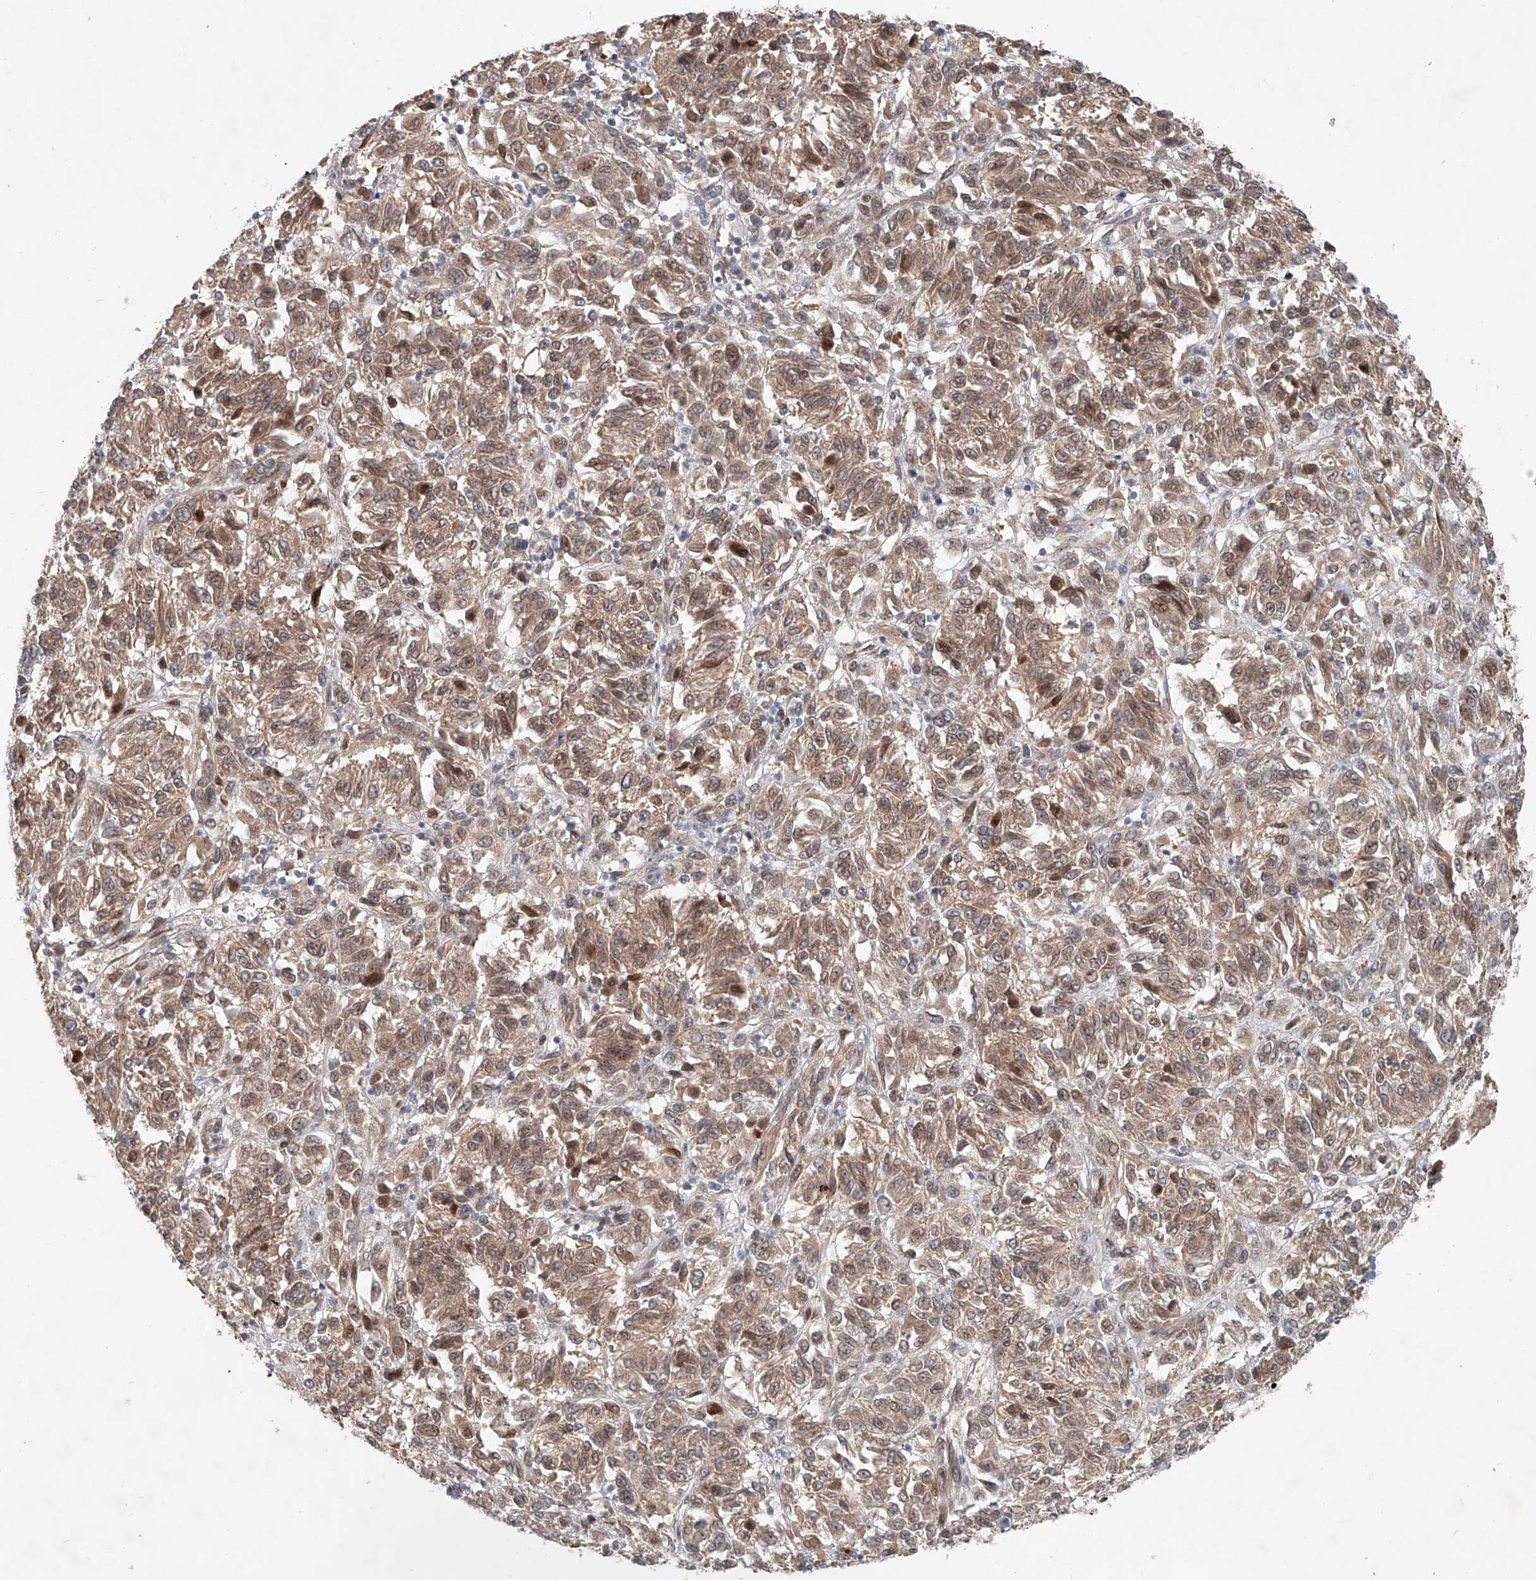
{"staining": {"intensity": "weak", "quantity": ">75%", "location": "cytoplasmic/membranous,nuclear"}, "tissue": "melanoma", "cell_type": "Tumor cells", "image_type": "cancer", "snomed": [{"axis": "morphology", "description": "Malignant melanoma, Metastatic site"}, {"axis": "topography", "description": "Lung"}], "caption": "Human melanoma stained for a protein (brown) demonstrates weak cytoplasmic/membranous and nuclear positive expression in about >75% of tumor cells.", "gene": "SASH1", "patient": {"sex": "male", "age": 64}}